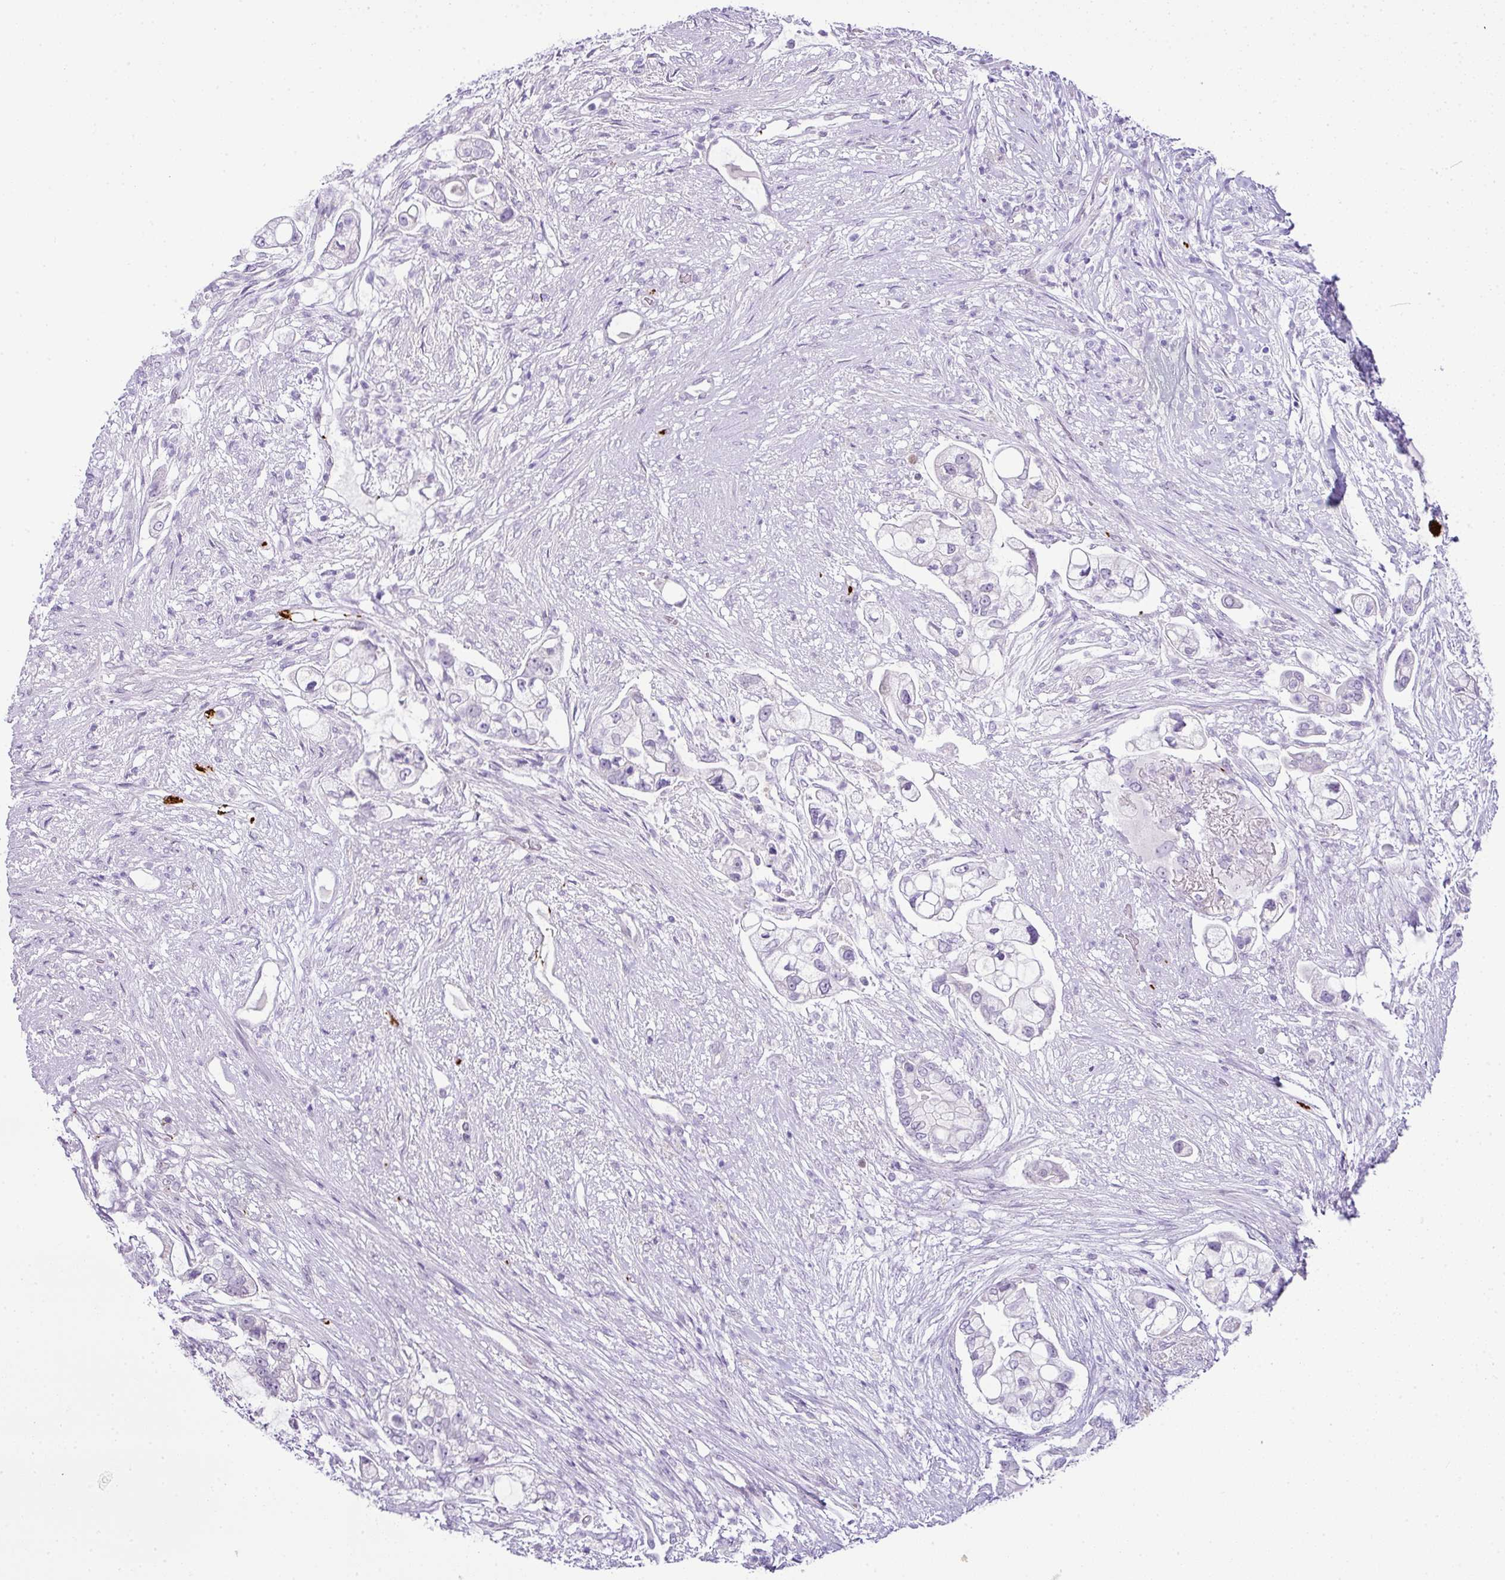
{"staining": {"intensity": "negative", "quantity": "none", "location": "none"}, "tissue": "pancreatic cancer", "cell_type": "Tumor cells", "image_type": "cancer", "snomed": [{"axis": "morphology", "description": "Adenocarcinoma, NOS"}, {"axis": "topography", "description": "Pancreas"}], "caption": "Protein analysis of pancreatic cancer reveals no significant positivity in tumor cells.", "gene": "CMTM5", "patient": {"sex": "female", "age": 69}}